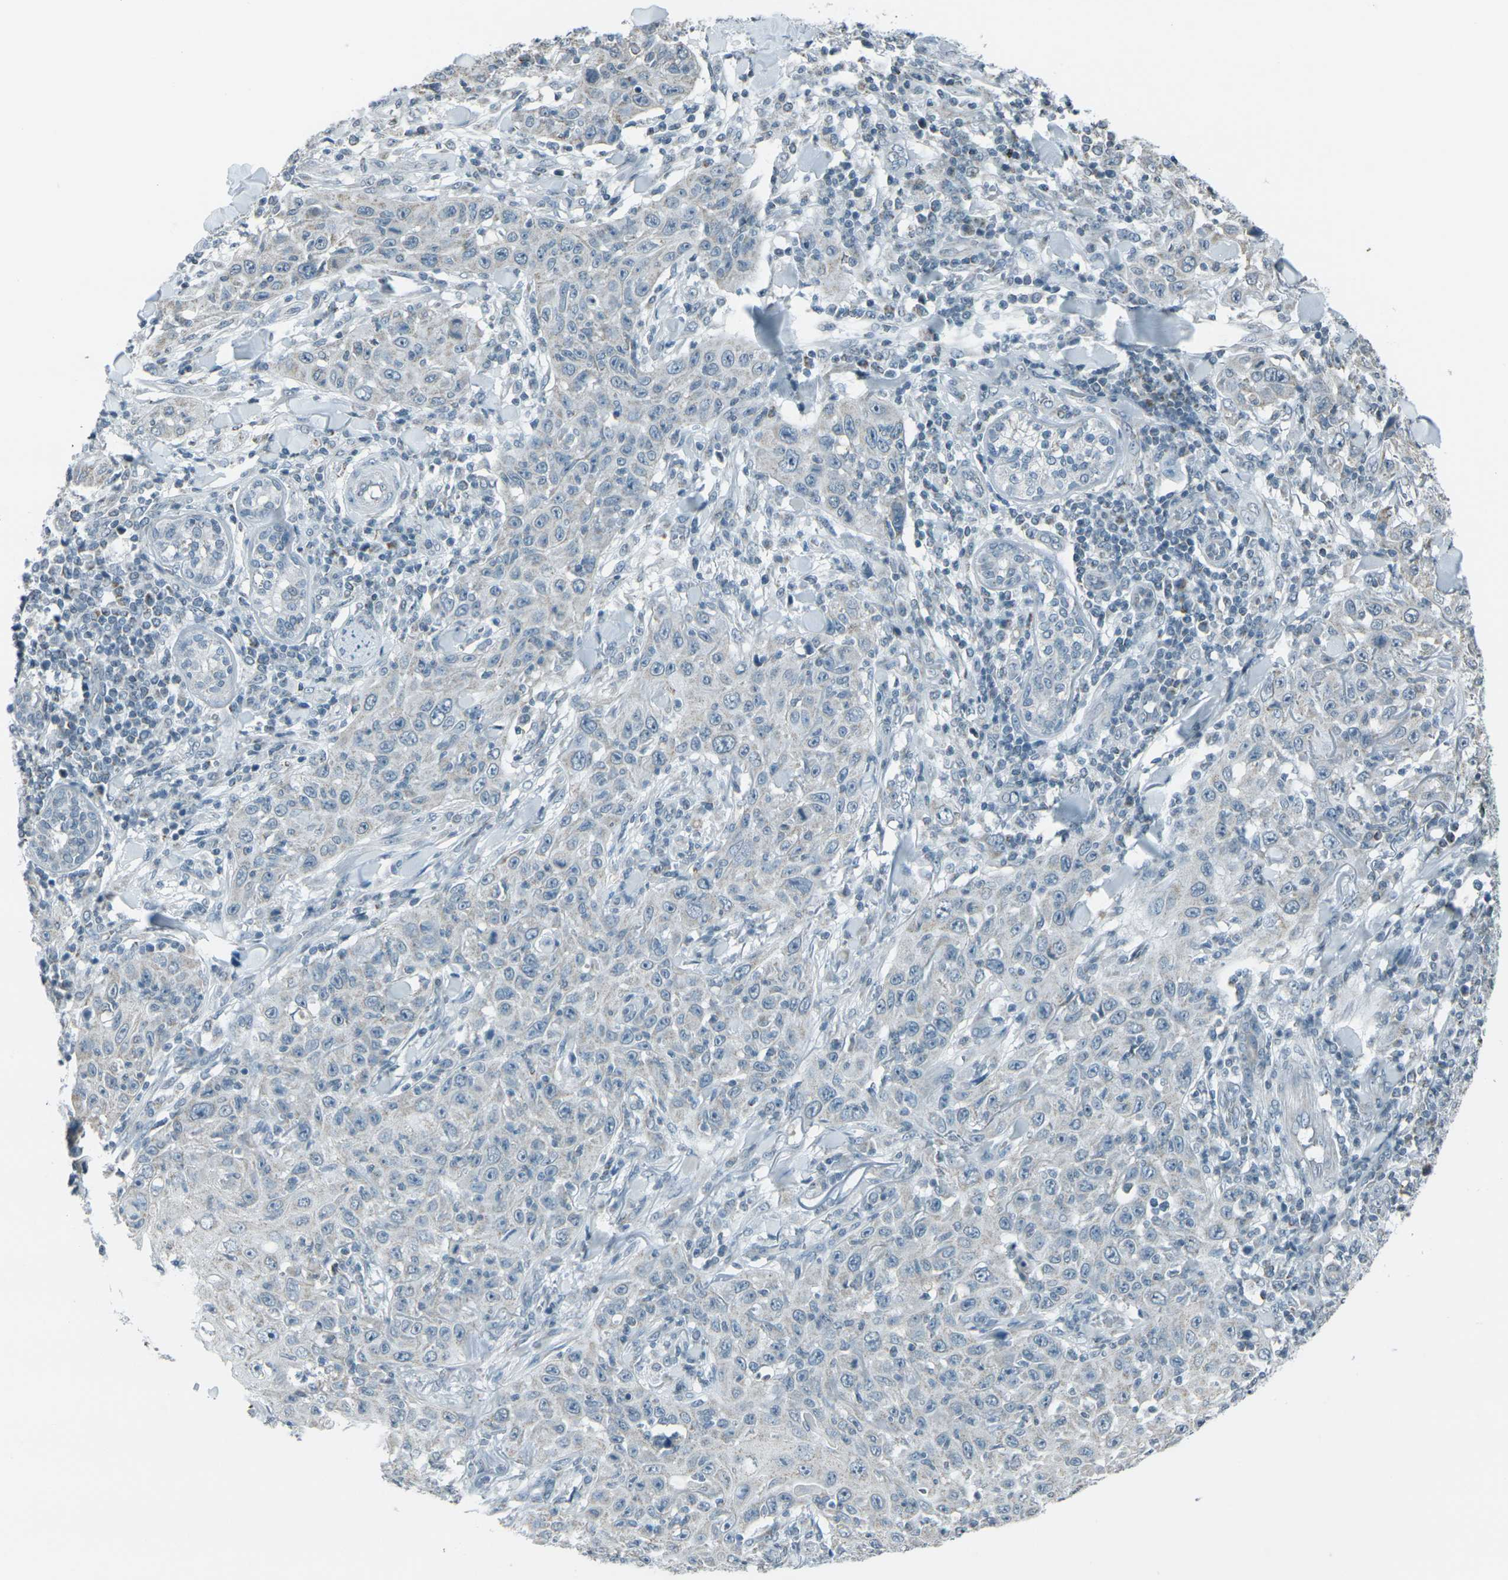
{"staining": {"intensity": "negative", "quantity": "none", "location": "none"}, "tissue": "skin cancer", "cell_type": "Tumor cells", "image_type": "cancer", "snomed": [{"axis": "morphology", "description": "Squamous cell carcinoma, NOS"}, {"axis": "topography", "description": "Skin"}], "caption": "This is a photomicrograph of IHC staining of skin squamous cell carcinoma, which shows no expression in tumor cells.", "gene": "H2BC1", "patient": {"sex": "female", "age": 88}}